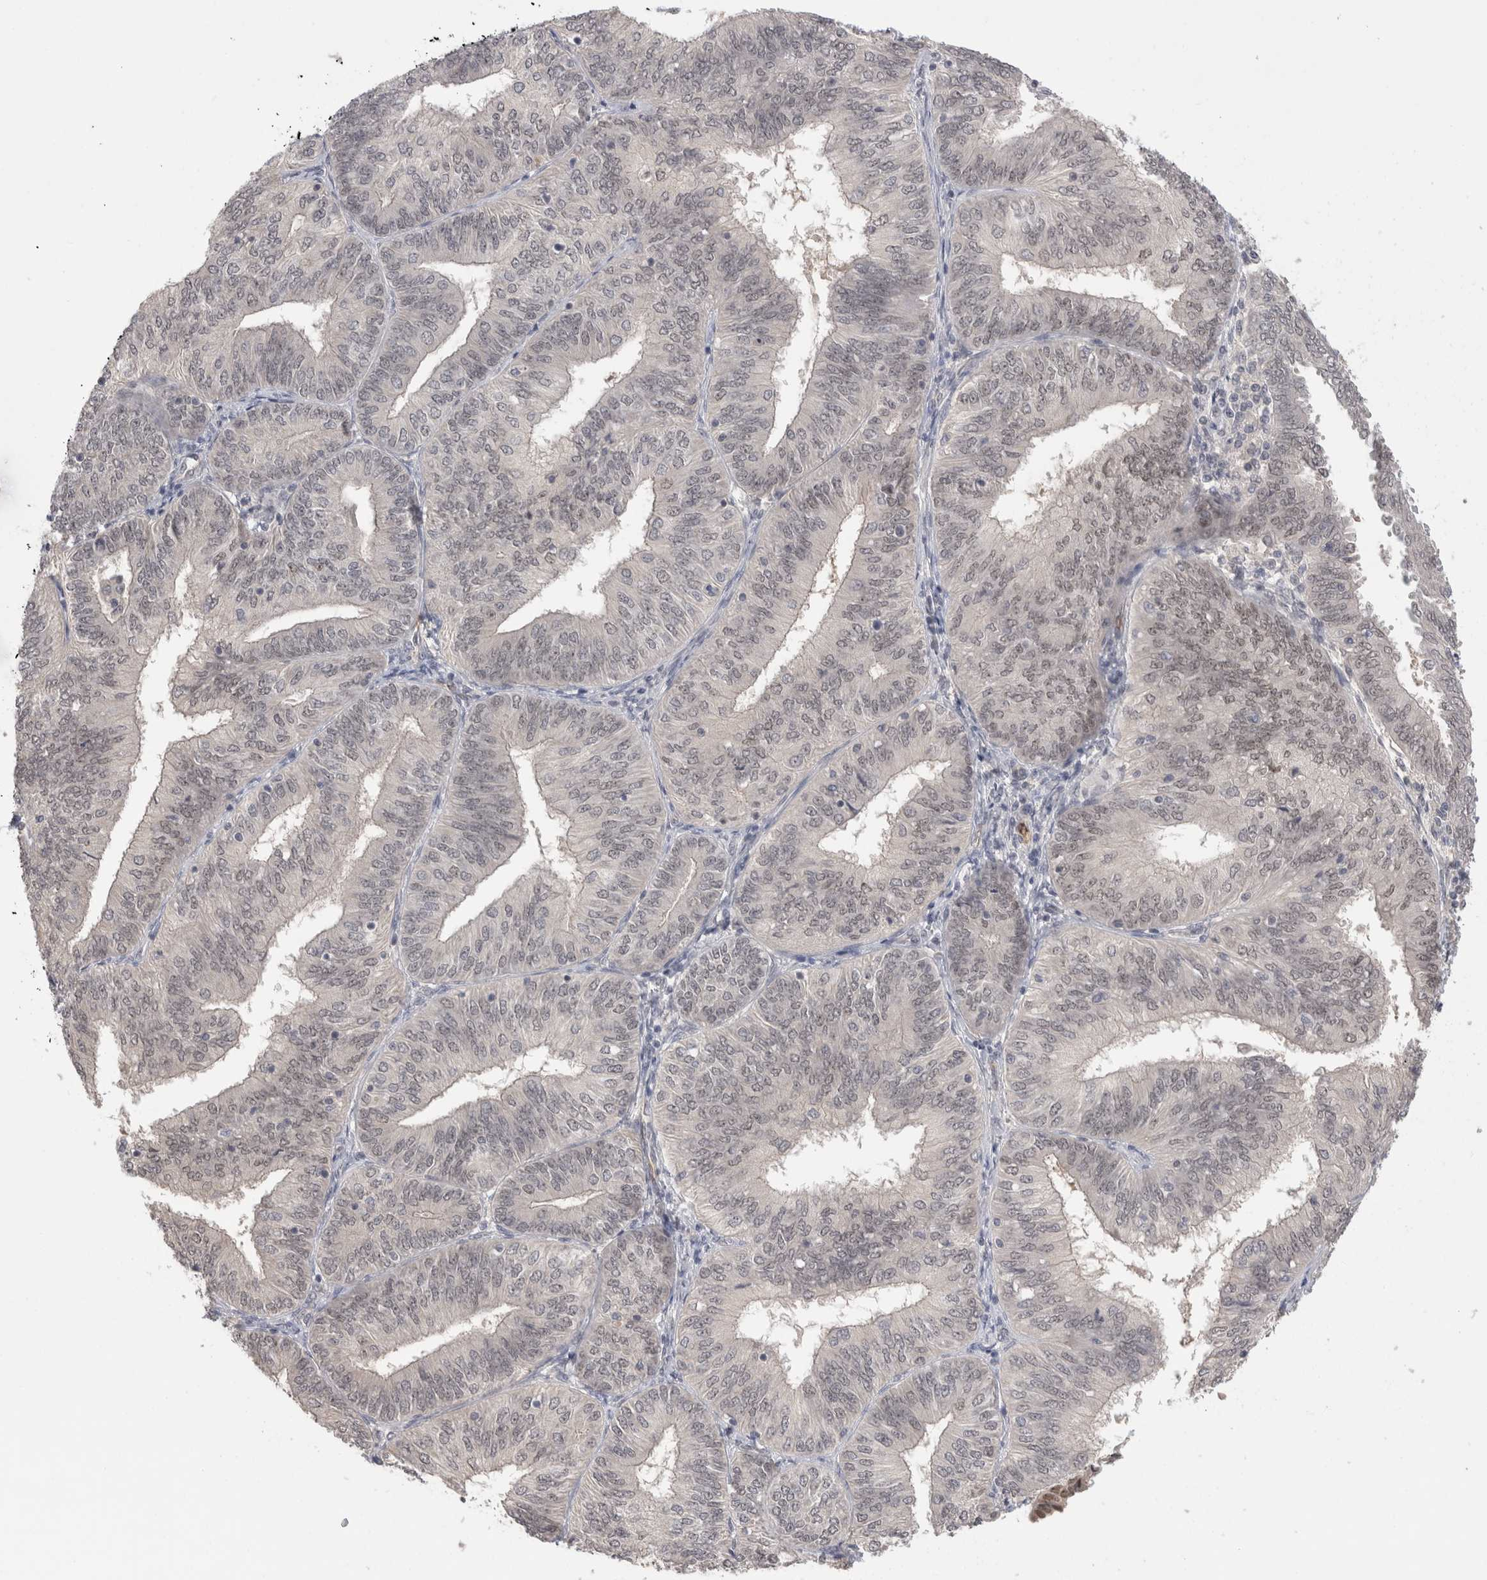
{"staining": {"intensity": "weak", "quantity": "<25%", "location": "nuclear"}, "tissue": "endometrial cancer", "cell_type": "Tumor cells", "image_type": "cancer", "snomed": [{"axis": "morphology", "description": "Adenocarcinoma, NOS"}, {"axis": "topography", "description": "Endometrium"}], "caption": "Immunohistochemical staining of human endometrial cancer exhibits no significant expression in tumor cells.", "gene": "ZNF24", "patient": {"sex": "female", "age": 58}}